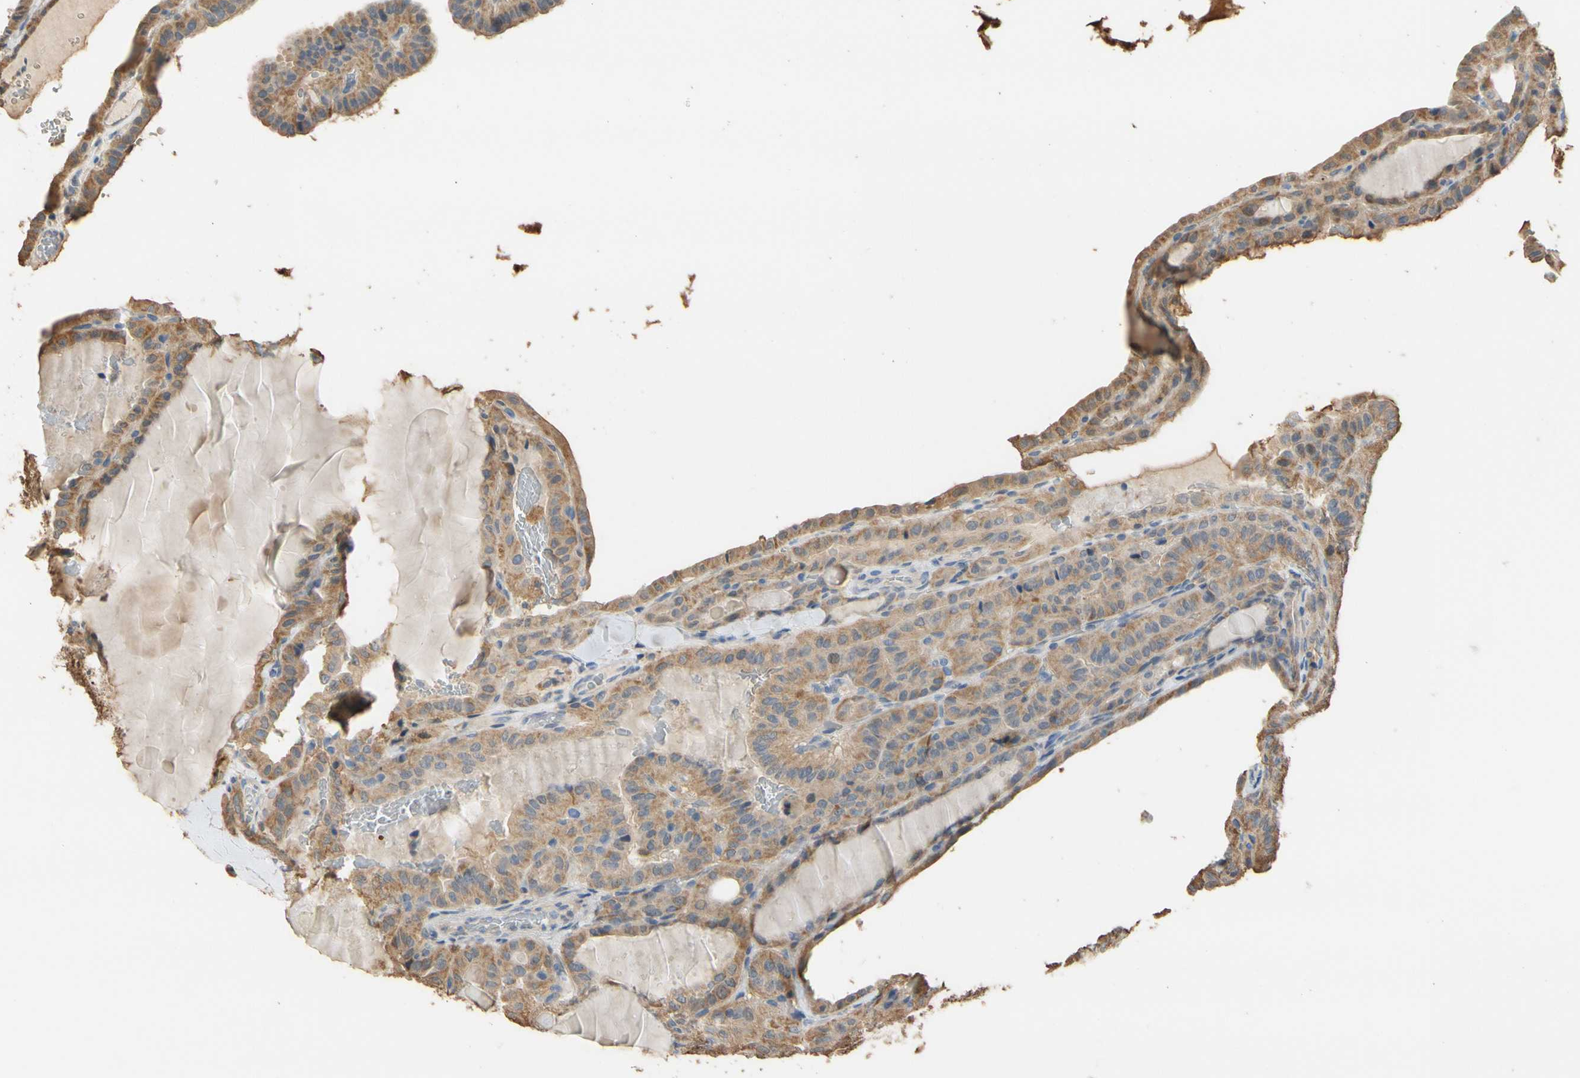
{"staining": {"intensity": "strong", "quantity": ">75%", "location": "cytoplasmic/membranous"}, "tissue": "thyroid cancer", "cell_type": "Tumor cells", "image_type": "cancer", "snomed": [{"axis": "morphology", "description": "Papillary adenocarcinoma, NOS"}, {"axis": "topography", "description": "Thyroid gland"}], "caption": "Thyroid cancer was stained to show a protein in brown. There is high levels of strong cytoplasmic/membranous expression in about >75% of tumor cells. The protein of interest is shown in brown color, while the nuclei are stained blue.", "gene": "ALDH1A2", "patient": {"sex": "male", "age": 77}}